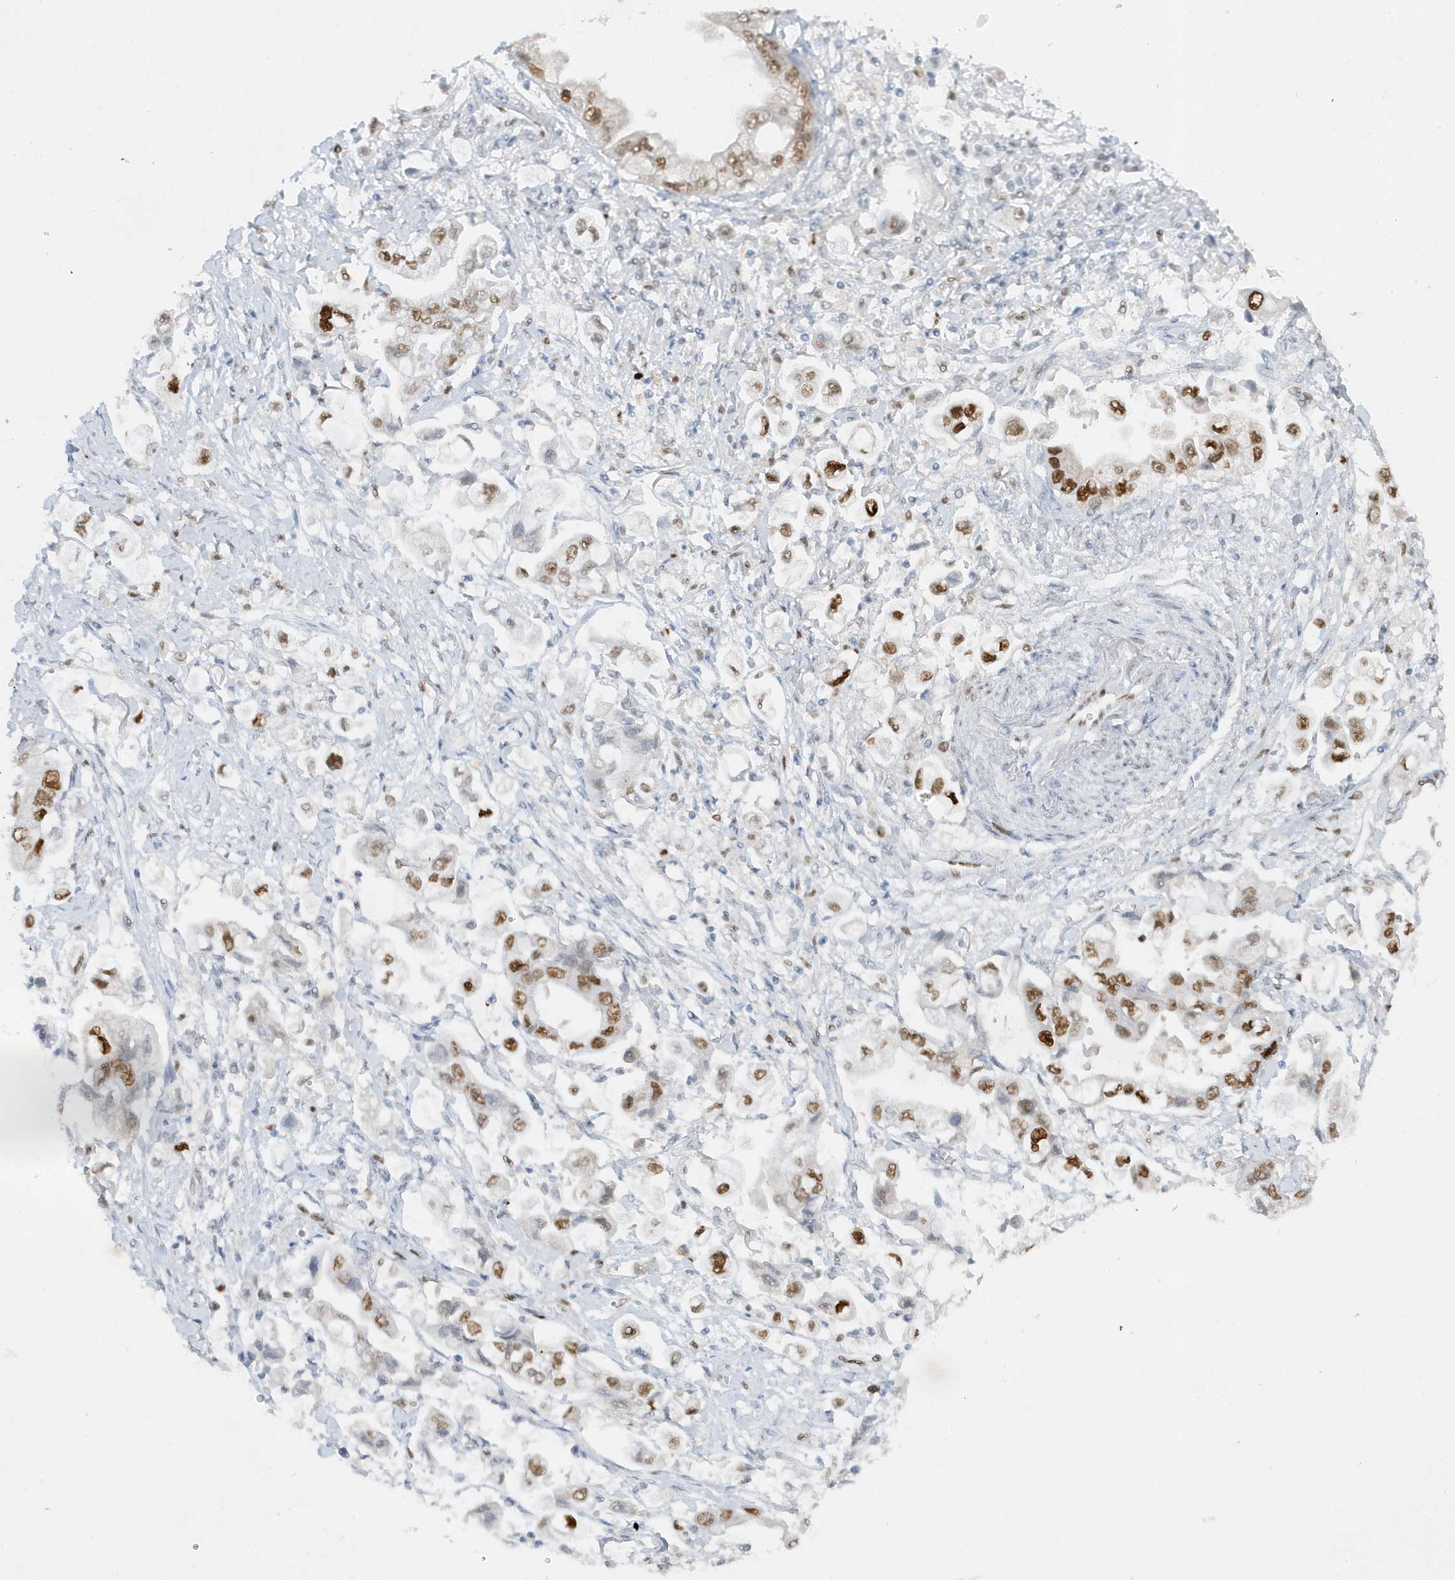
{"staining": {"intensity": "moderate", "quantity": ">75%", "location": "nuclear"}, "tissue": "stomach cancer", "cell_type": "Tumor cells", "image_type": "cancer", "snomed": [{"axis": "morphology", "description": "Adenocarcinoma, NOS"}, {"axis": "topography", "description": "Stomach"}], "caption": "A histopathology image of stomach adenocarcinoma stained for a protein shows moderate nuclear brown staining in tumor cells.", "gene": "SMIM34", "patient": {"sex": "male", "age": 62}}